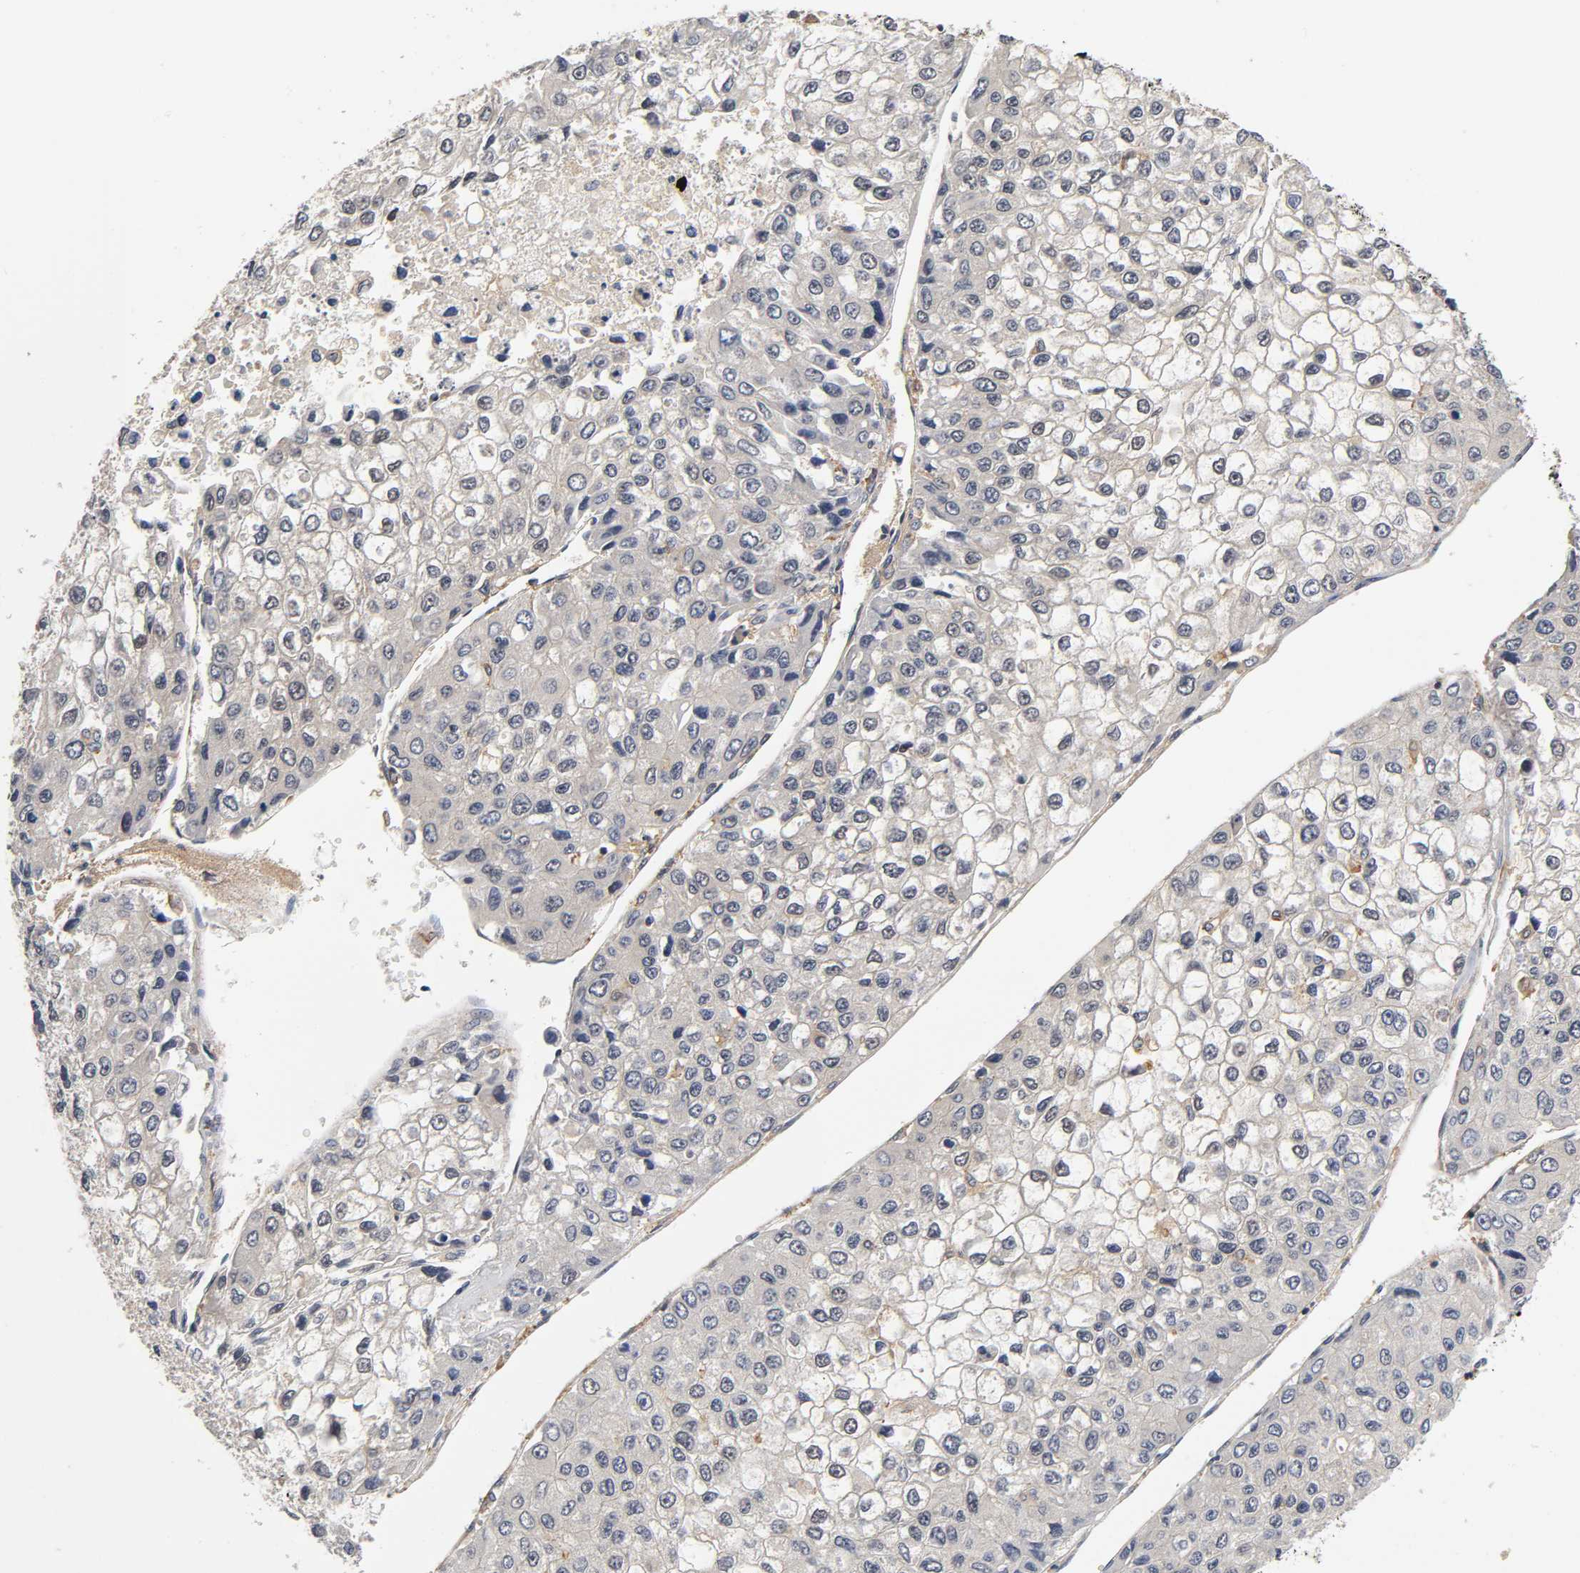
{"staining": {"intensity": "weak", "quantity": "25%-75%", "location": "cytoplasmic/membranous"}, "tissue": "liver cancer", "cell_type": "Tumor cells", "image_type": "cancer", "snomed": [{"axis": "morphology", "description": "Carcinoma, Hepatocellular, NOS"}, {"axis": "topography", "description": "Liver"}], "caption": "Human liver hepatocellular carcinoma stained for a protein (brown) reveals weak cytoplasmic/membranous positive staining in about 25%-75% of tumor cells.", "gene": "ACTR2", "patient": {"sex": "female", "age": 66}}